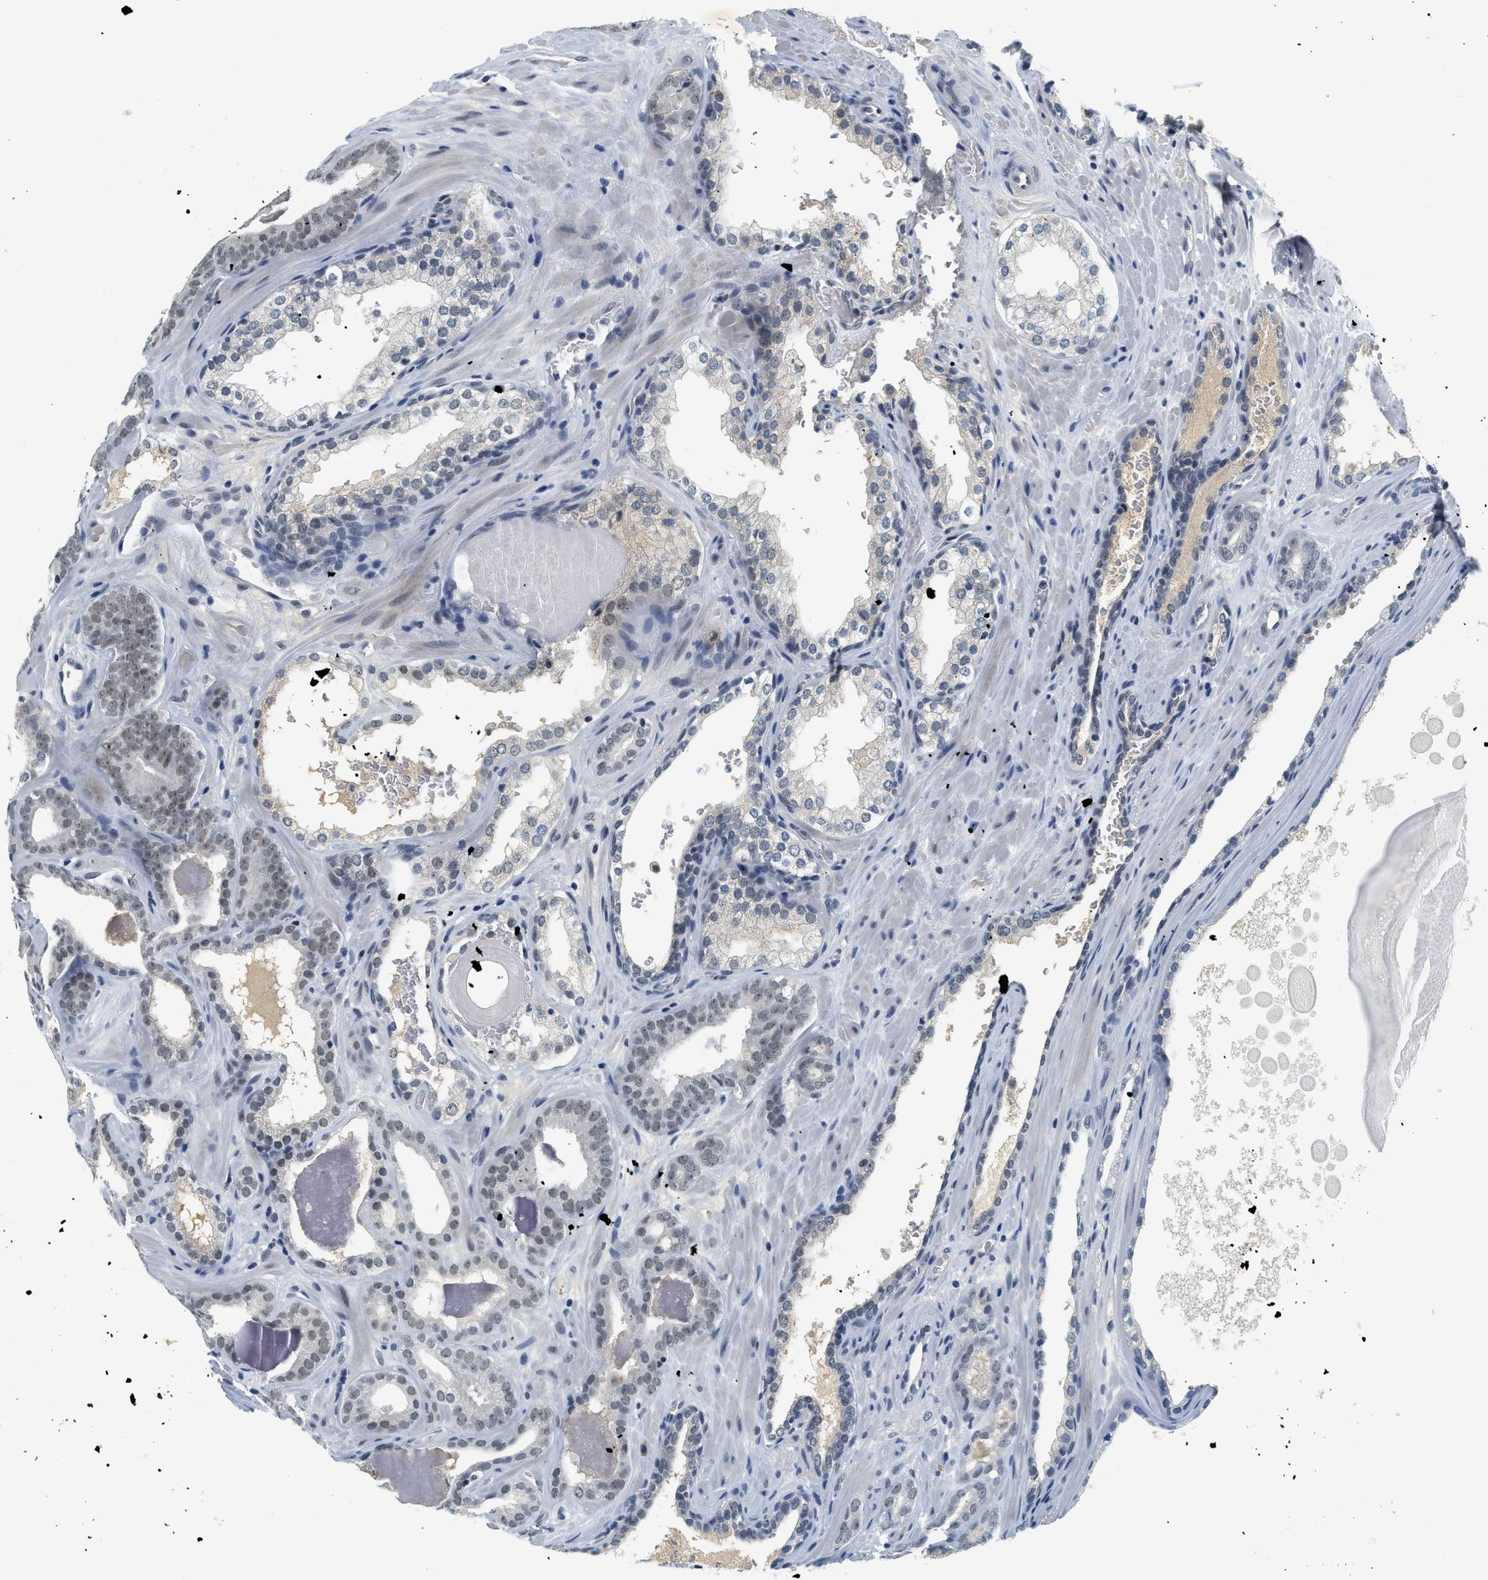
{"staining": {"intensity": "weak", "quantity": "<25%", "location": "nuclear"}, "tissue": "prostate cancer", "cell_type": "Tumor cells", "image_type": "cancer", "snomed": [{"axis": "morphology", "description": "Adenocarcinoma, High grade"}, {"axis": "topography", "description": "Prostate"}], "caption": "High magnification brightfield microscopy of prostate cancer (high-grade adenocarcinoma) stained with DAB (3,3'-diaminobenzidine) (brown) and counterstained with hematoxylin (blue): tumor cells show no significant staining.", "gene": "MZF1", "patient": {"sex": "male", "age": 60}}